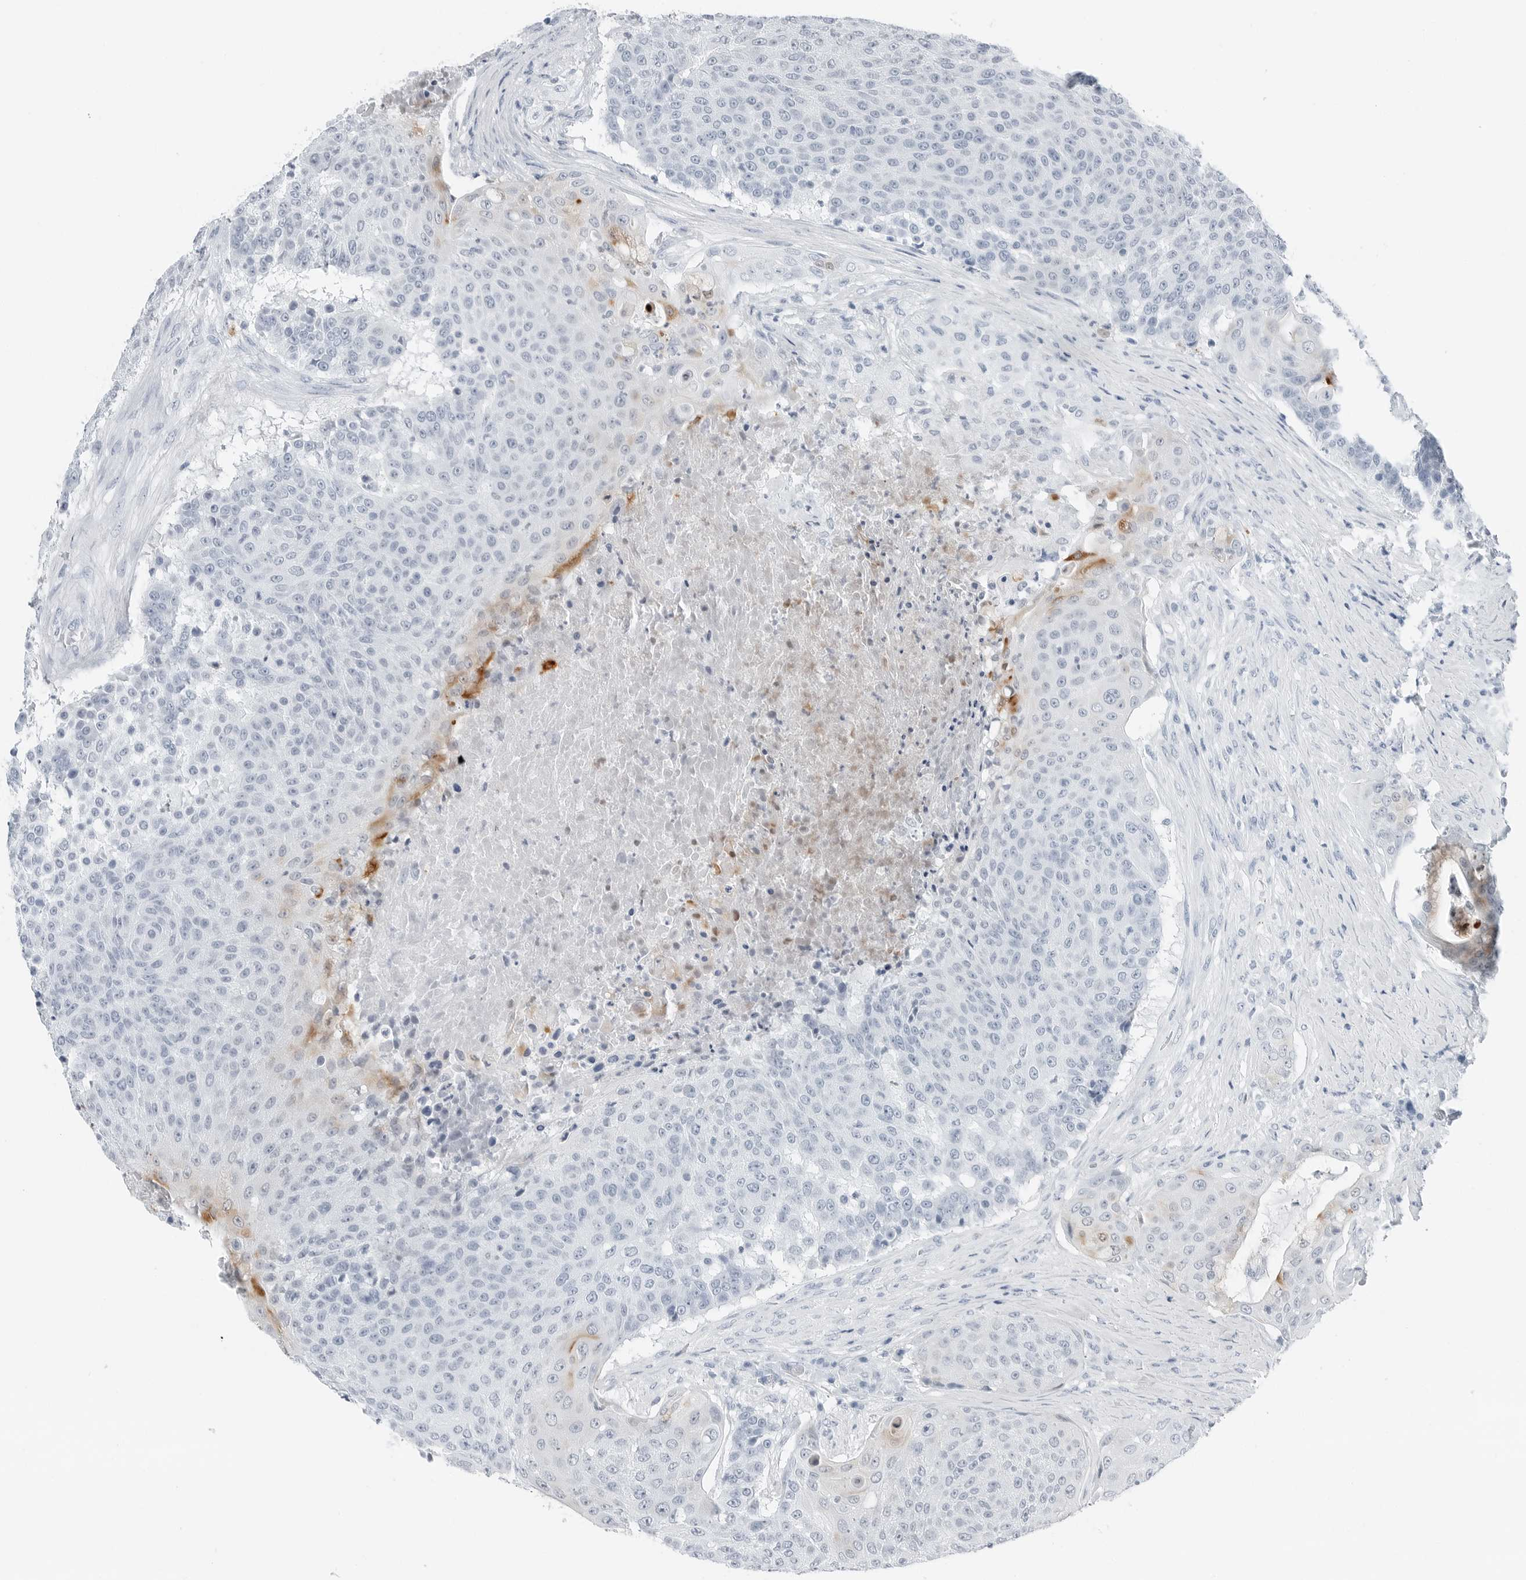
{"staining": {"intensity": "negative", "quantity": "none", "location": "none"}, "tissue": "urothelial cancer", "cell_type": "Tumor cells", "image_type": "cancer", "snomed": [{"axis": "morphology", "description": "Urothelial carcinoma, High grade"}, {"axis": "topography", "description": "Urinary bladder"}], "caption": "An immunohistochemistry photomicrograph of high-grade urothelial carcinoma is shown. There is no staining in tumor cells of high-grade urothelial carcinoma.", "gene": "SLPI", "patient": {"sex": "female", "age": 63}}